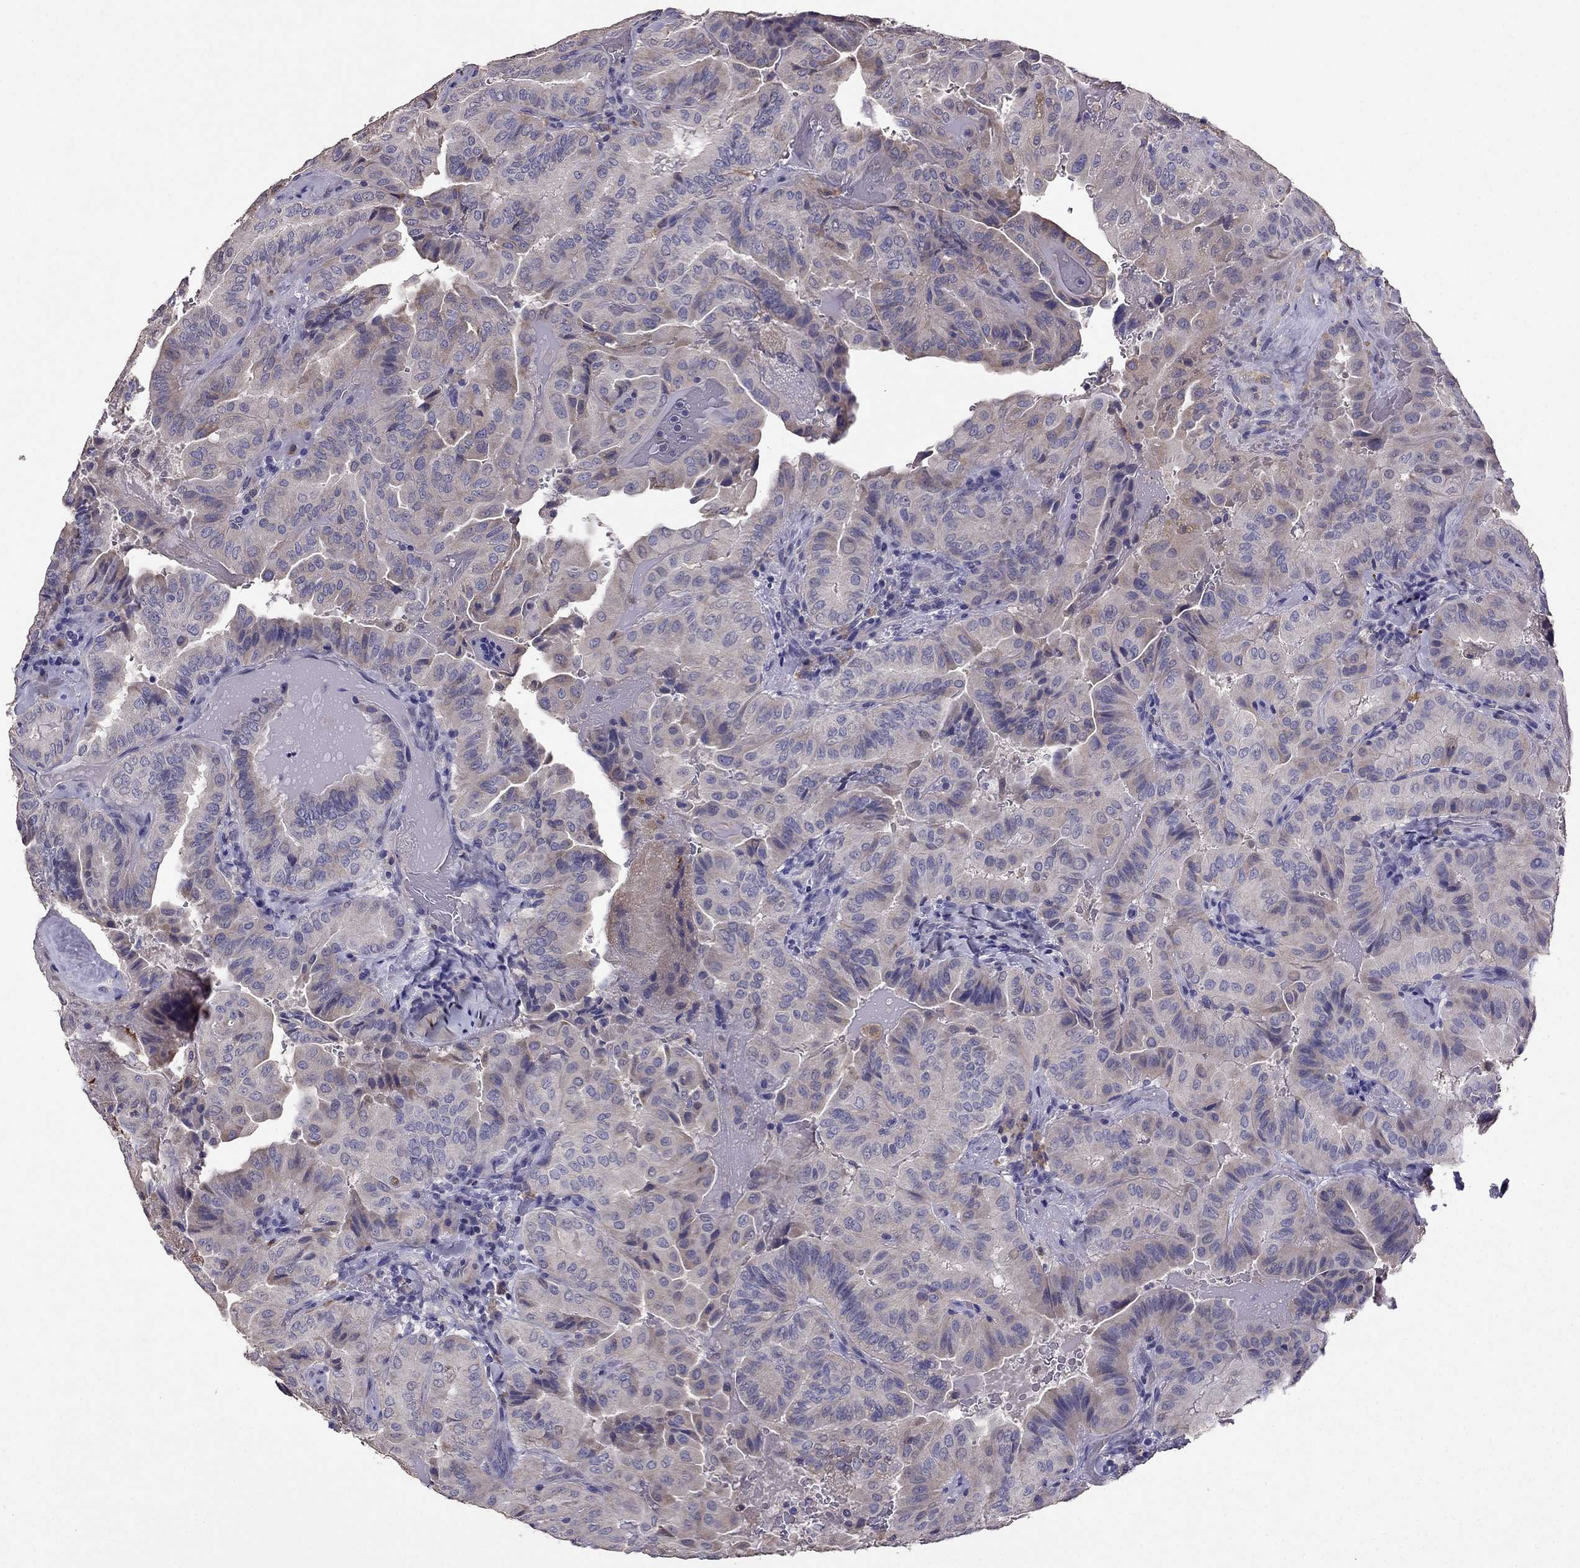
{"staining": {"intensity": "negative", "quantity": "none", "location": "none"}, "tissue": "thyroid cancer", "cell_type": "Tumor cells", "image_type": "cancer", "snomed": [{"axis": "morphology", "description": "Papillary adenocarcinoma, NOS"}, {"axis": "topography", "description": "Thyroid gland"}], "caption": "Immunohistochemistry image of human thyroid papillary adenocarcinoma stained for a protein (brown), which exhibits no positivity in tumor cells.", "gene": "CDH9", "patient": {"sex": "female", "age": 68}}